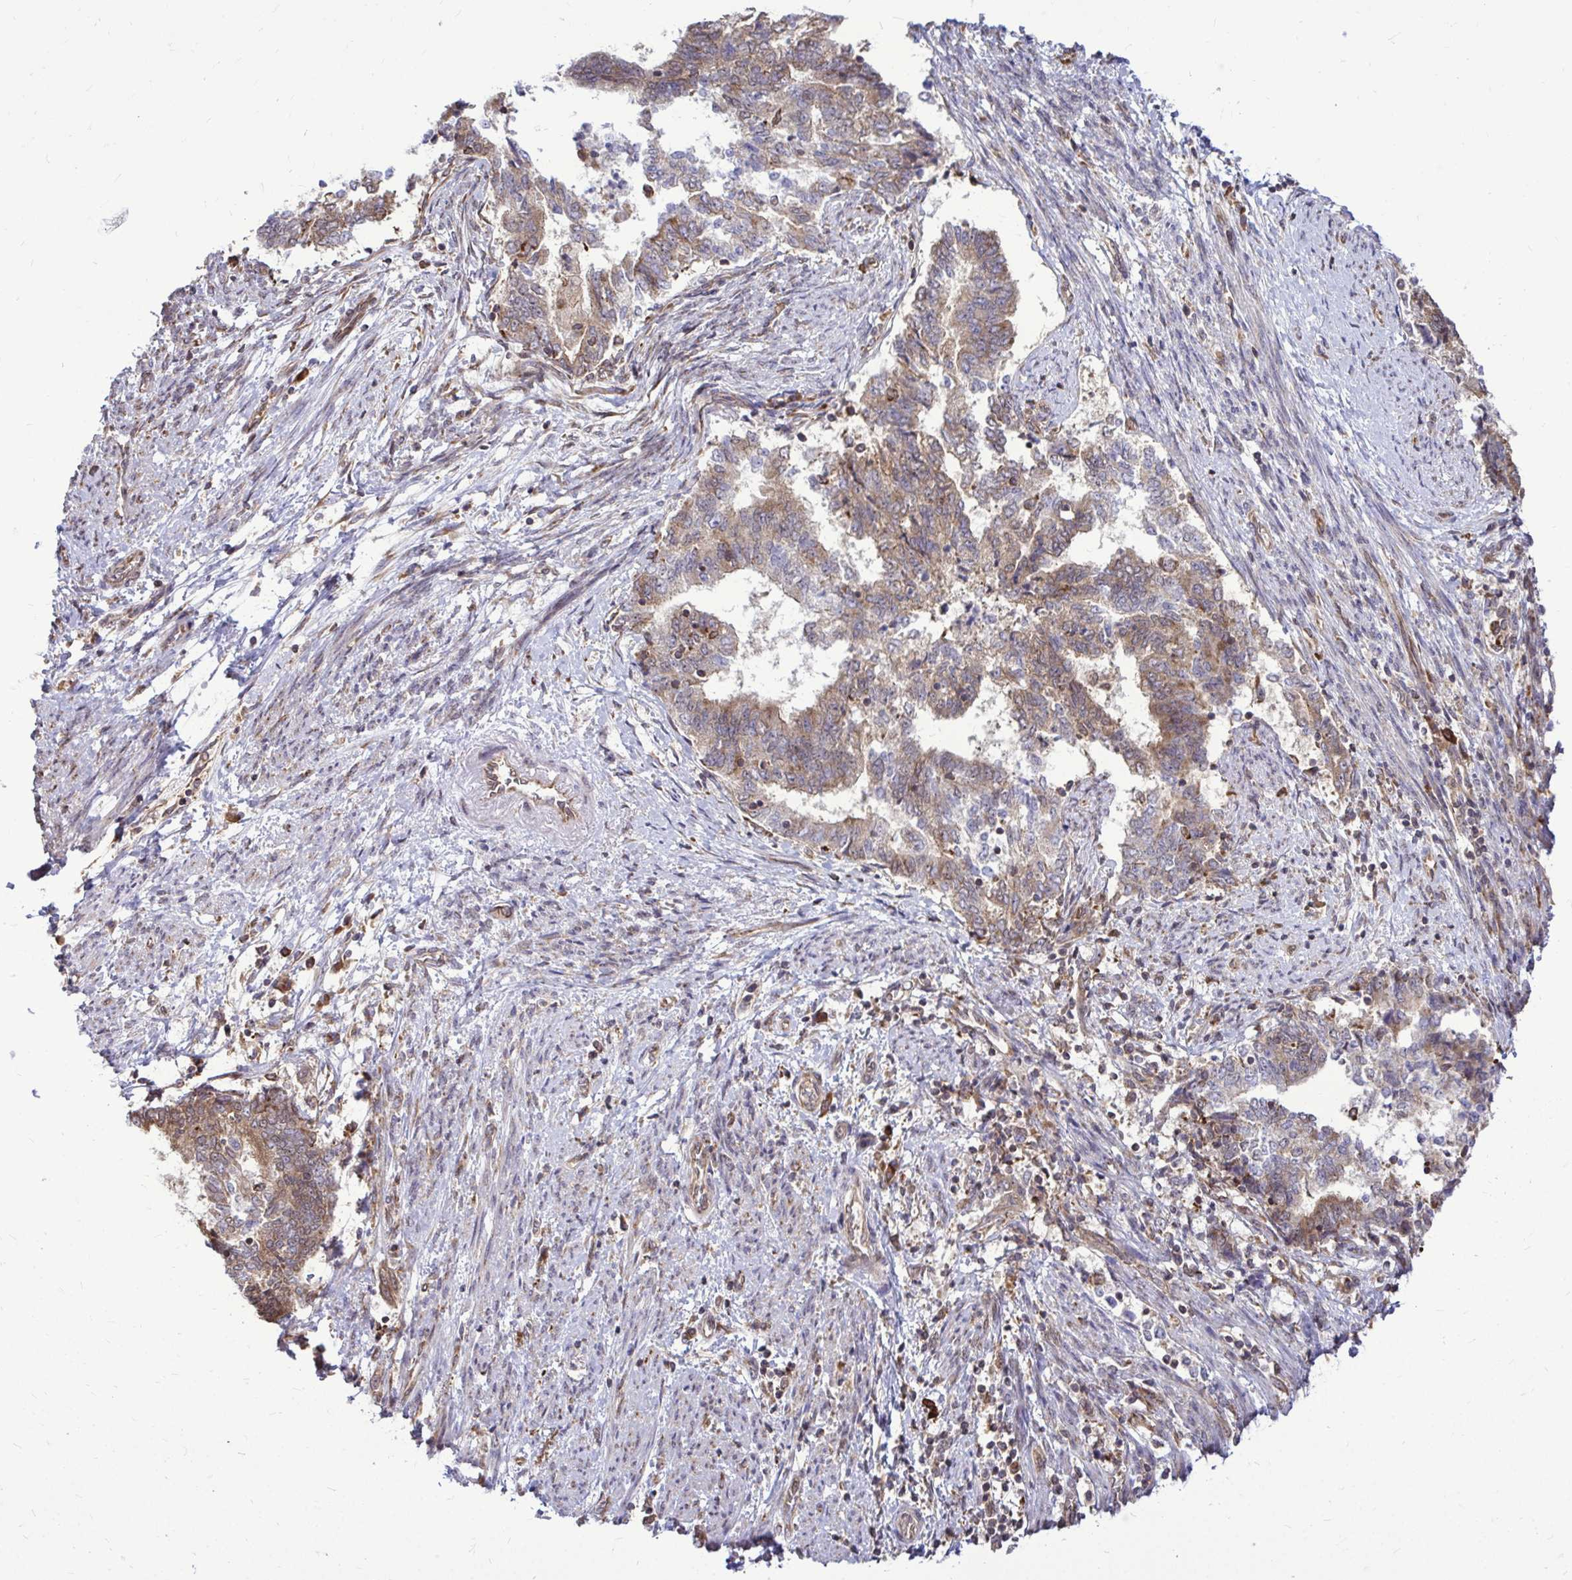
{"staining": {"intensity": "moderate", "quantity": ">75%", "location": "cytoplasmic/membranous"}, "tissue": "endometrial cancer", "cell_type": "Tumor cells", "image_type": "cancer", "snomed": [{"axis": "morphology", "description": "Adenocarcinoma, NOS"}, {"axis": "topography", "description": "Endometrium"}], "caption": "Endometrial adenocarcinoma was stained to show a protein in brown. There is medium levels of moderate cytoplasmic/membranous positivity in about >75% of tumor cells.", "gene": "FMR1", "patient": {"sex": "female", "age": 65}}